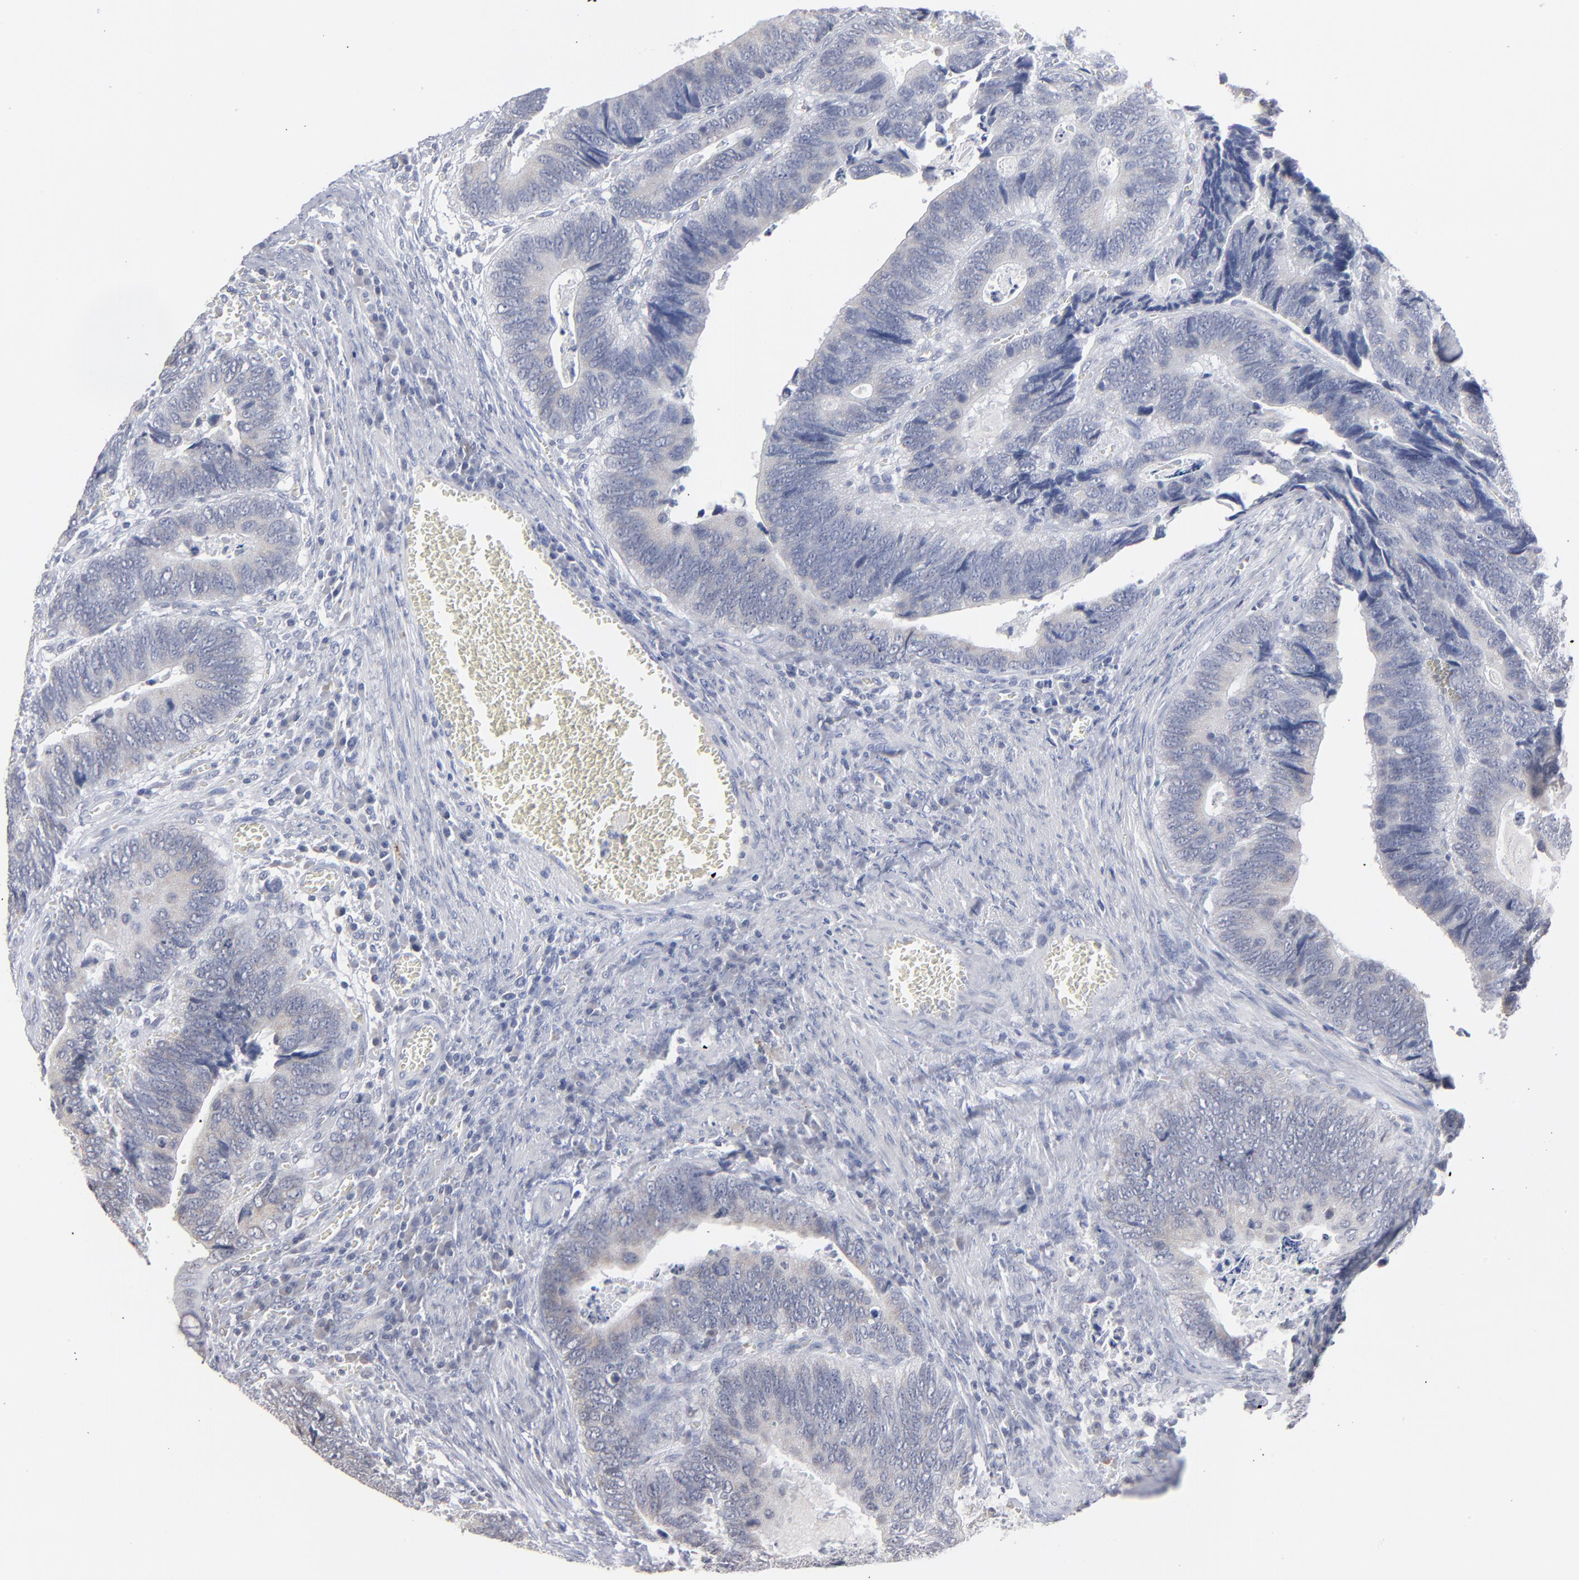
{"staining": {"intensity": "negative", "quantity": "none", "location": "none"}, "tissue": "colorectal cancer", "cell_type": "Tumor cells", "image_type": "cancer", "snomed": [{"axis": "morphology", "description": "Adenocarcinoma, NOS"}, {"axis": "topography", "description": "Colon"}], "caption": "This is an IHC micrograph of human adenocarcinoma (colorectal). There is no expression in tumor cells.", "gene": "RPH3A", "patient": {"sex": "male", "age": 72}}